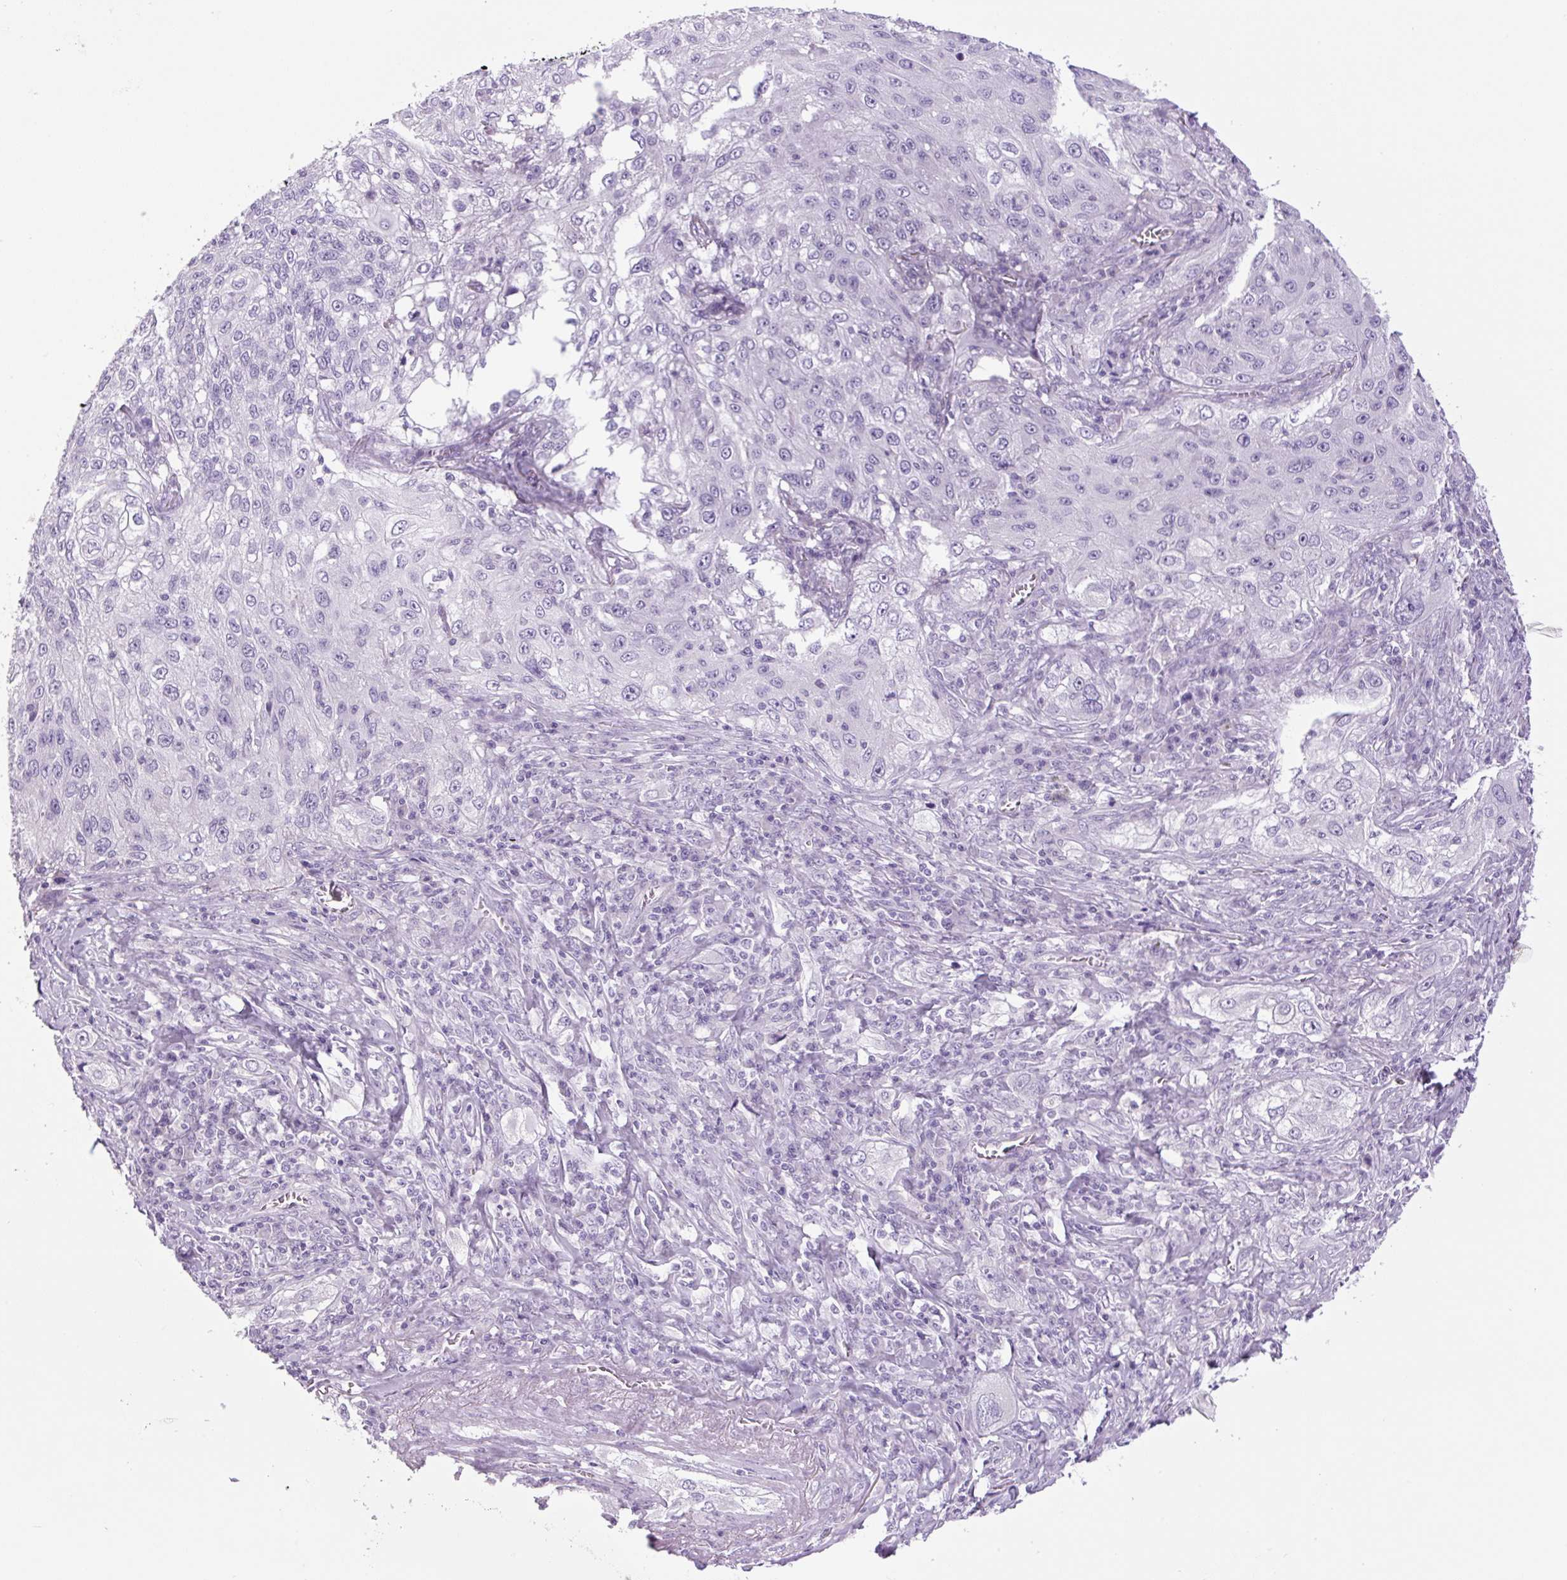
{"staining": {"intensity": "negative", "quantity": "none", "location": "none"}, "tissue": "lung cancer", "cell_type": "Tumor cells", "image_type": "cancer", "snomed": [{"axis": "morphology", "description": "Squamous cell carcinoma, NOS"}, {"axis": "topography", "description": "Lung"}], "caption": "Immunohistochemistry (IHC) histopathology image of neoplastic tissue: squamous cell carcinoma (lung) stained with DAB (3,3'-diaminobenzidine) demonstrates no significant protein expression in tumor cells.", "gene": "CHGA", "patient": {"sex": "female", "age": 69}}